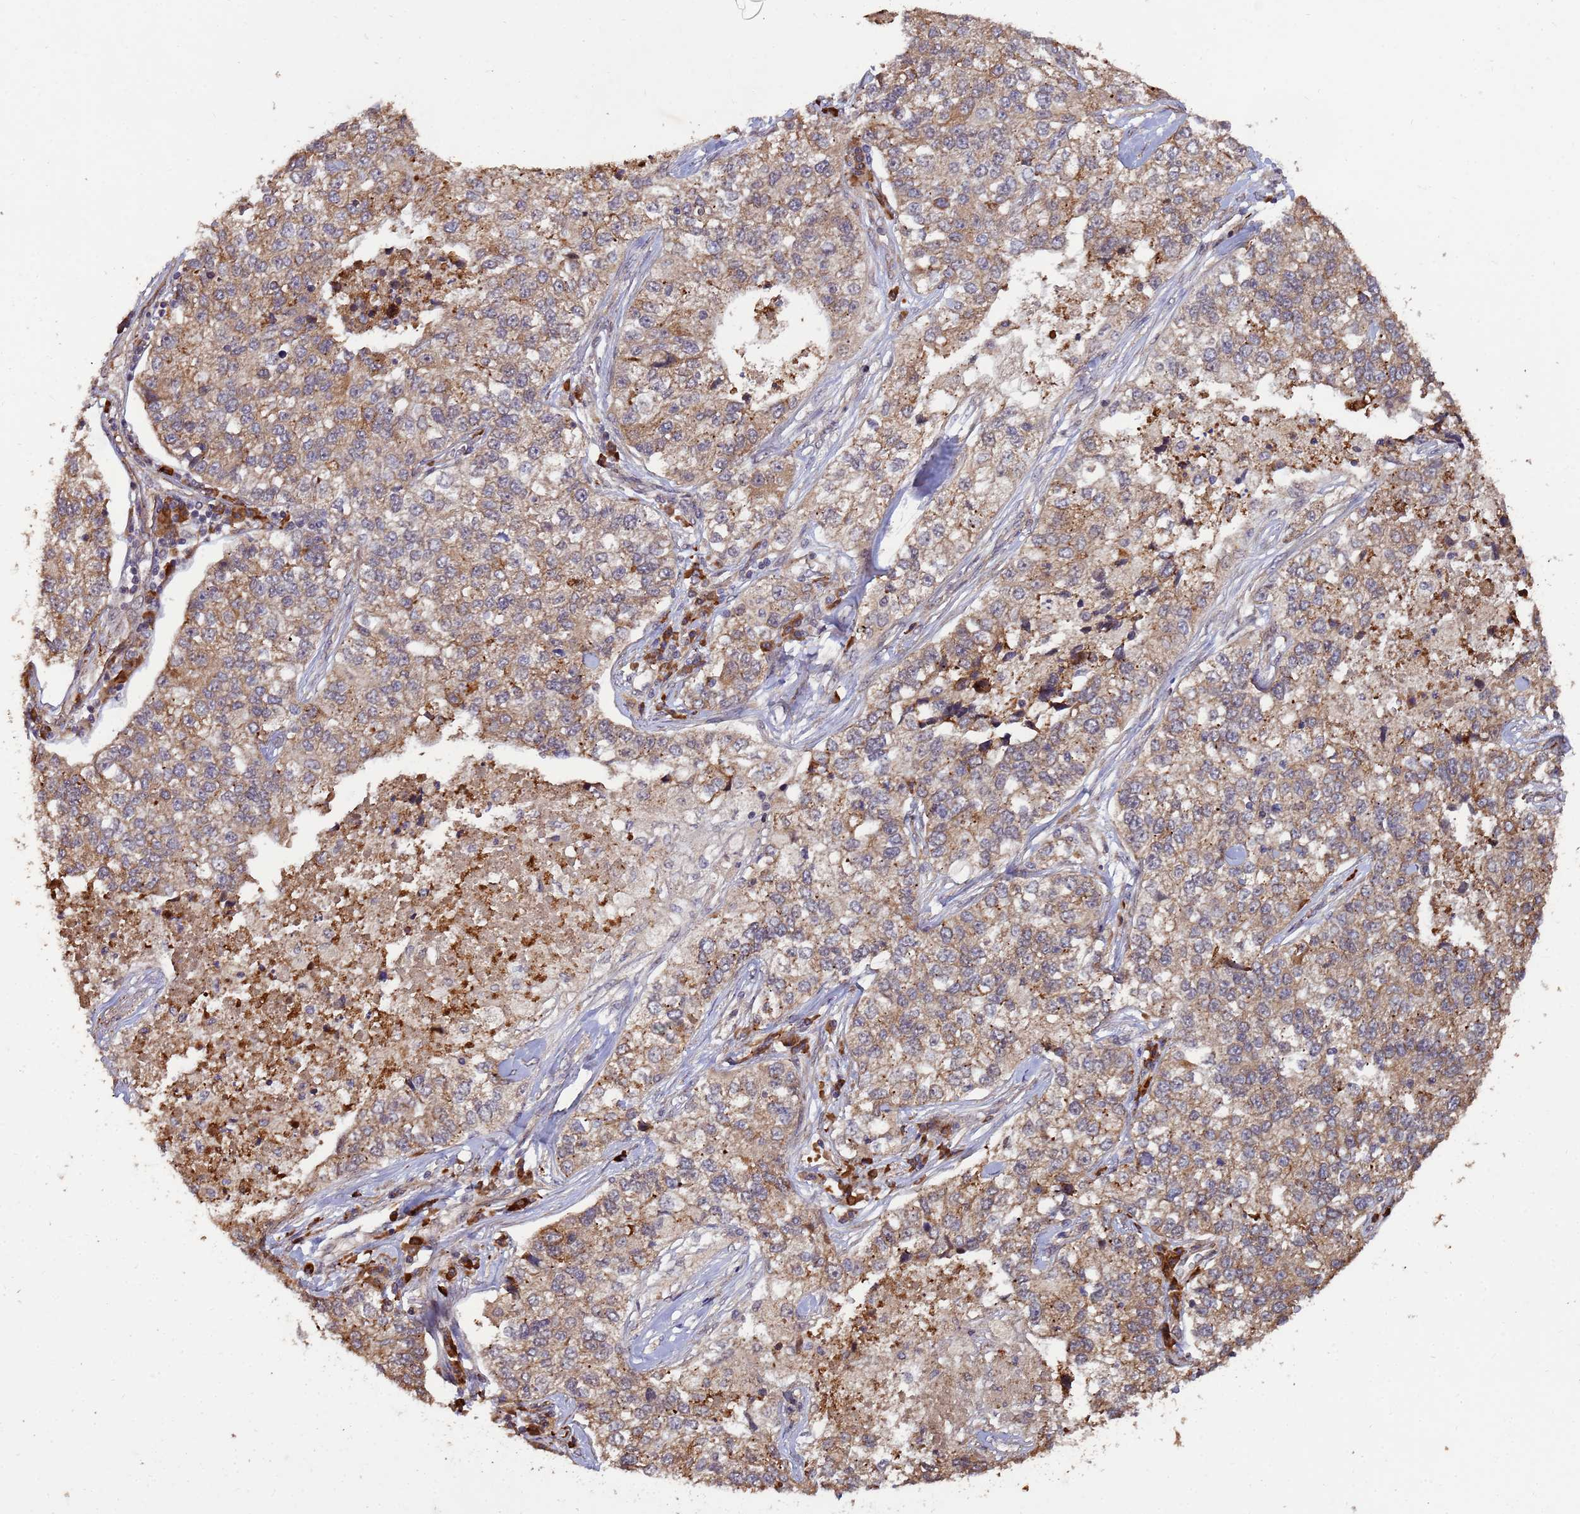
{"staining": {"intensity": "weak", "quantity": ">75%", "location": "cytoplasmic/membranous"}, "tissue": "lung cancer", "cell_type": "Tumor cells", "image_type": "cancer", "snomed": [{"axis": "morphology", "description": "Adenocarcinoma, NOS"}, {"axis": "topography", "description": "Lung"}], "caption": "Immunohistochemical staining of human lung adenocarcinoma displays low levels of weak cytoplasmic/membranous protein staining in approximately >75% of tumor cells. The protein is shown in brown color, while the nuclei are stained blue.", "gene": "ZNF619", "patient": {"sex": "male", "age": 49}}